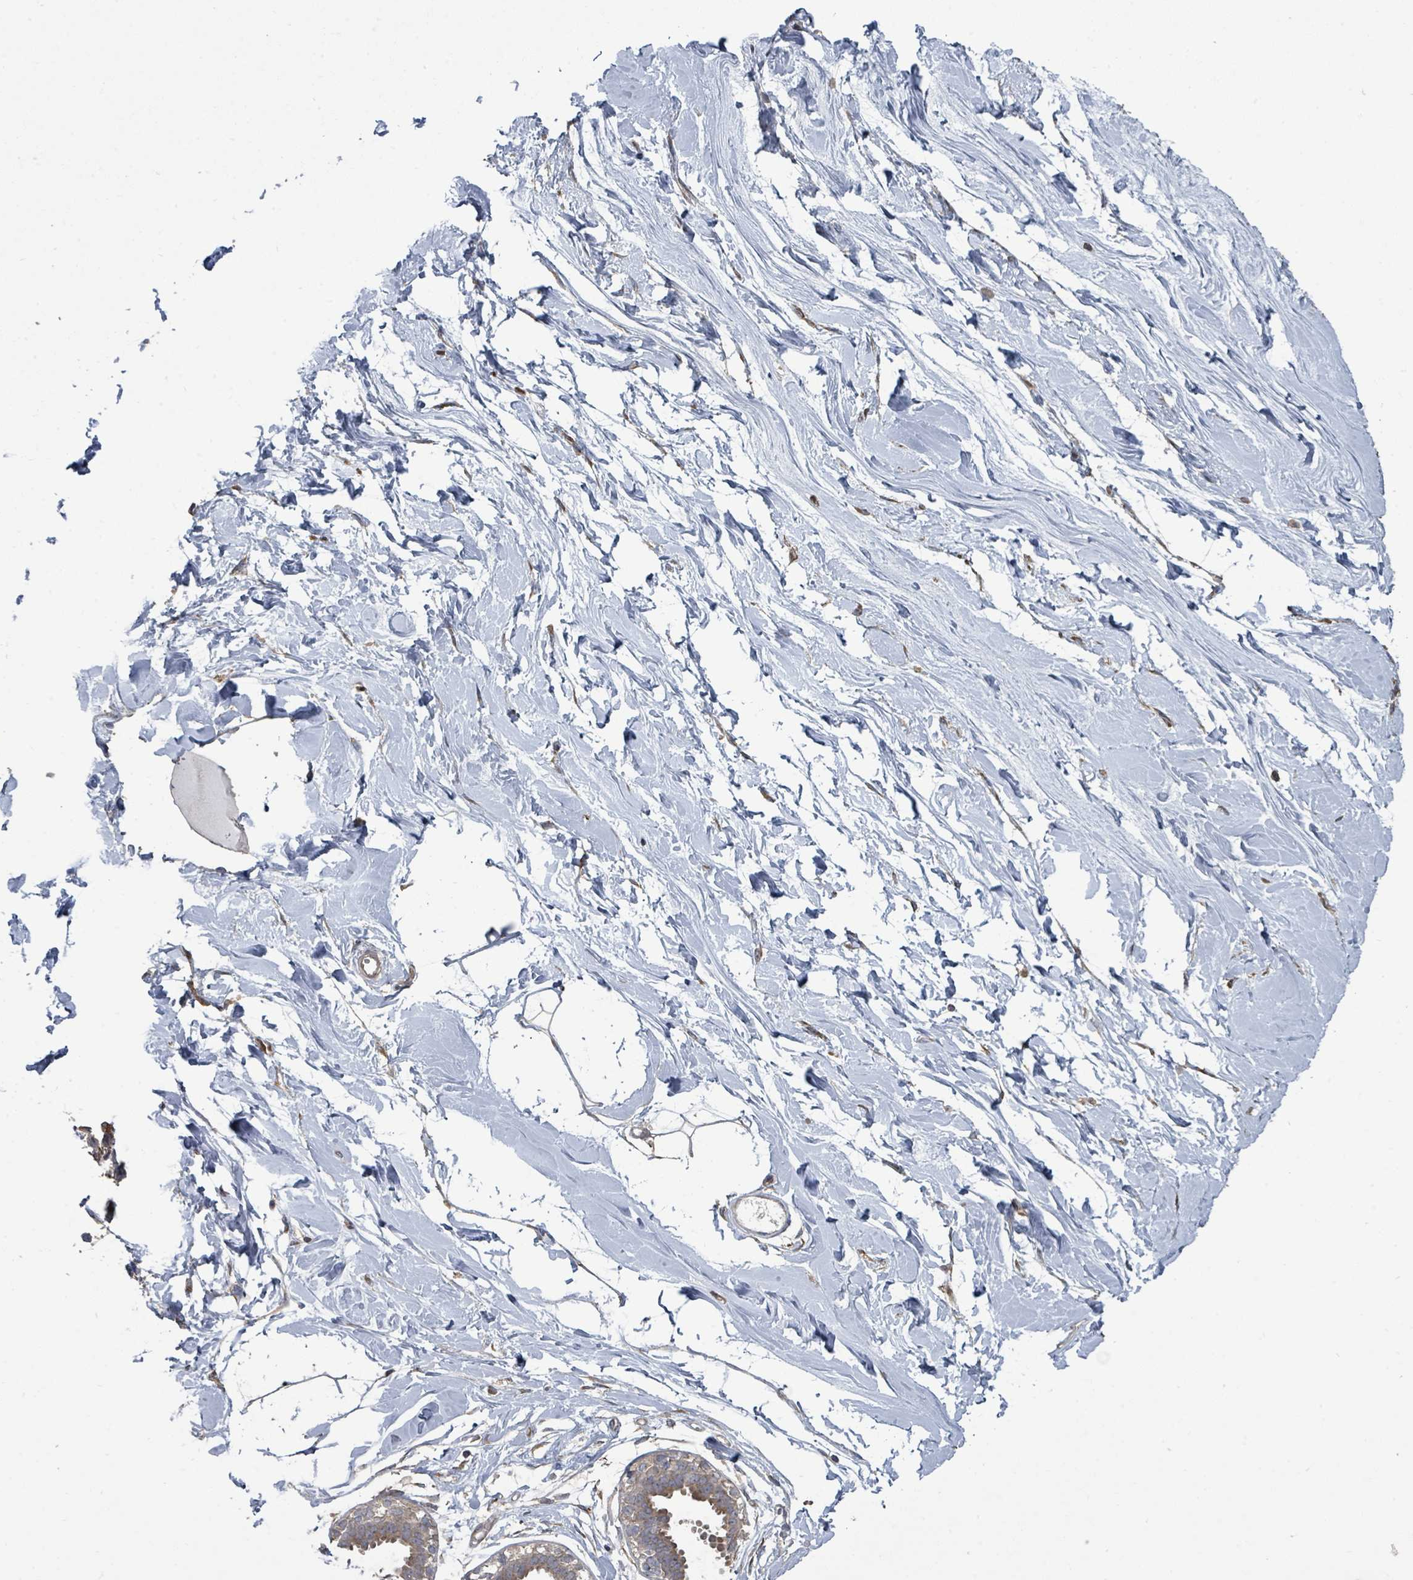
{"staining": {"intensity": "weak", "quantity": ">75%", "location": "cytoplasmic/membranous"}, "tissue": "breast", "cell_type": "Adipocytes", "image_type": "normal", "snomed": [{"axis": "morphology", "description": "Normal tissue, NOS"}, {"axis": "topography", "description": "Breast"}], "caption": "Protein staining by immunohistochemistry shows weak cytoplasmic/membranous expression in about >75% of adipocytes in benign breast. The staining was performed using DAB (3,3'-diaminobenzidine), with brown indicating positive protein expression. Nuclei are stained blue with hematoxylin.", "gene": "SLC9A7", "patient": {"sex": "female", "age": 45}}